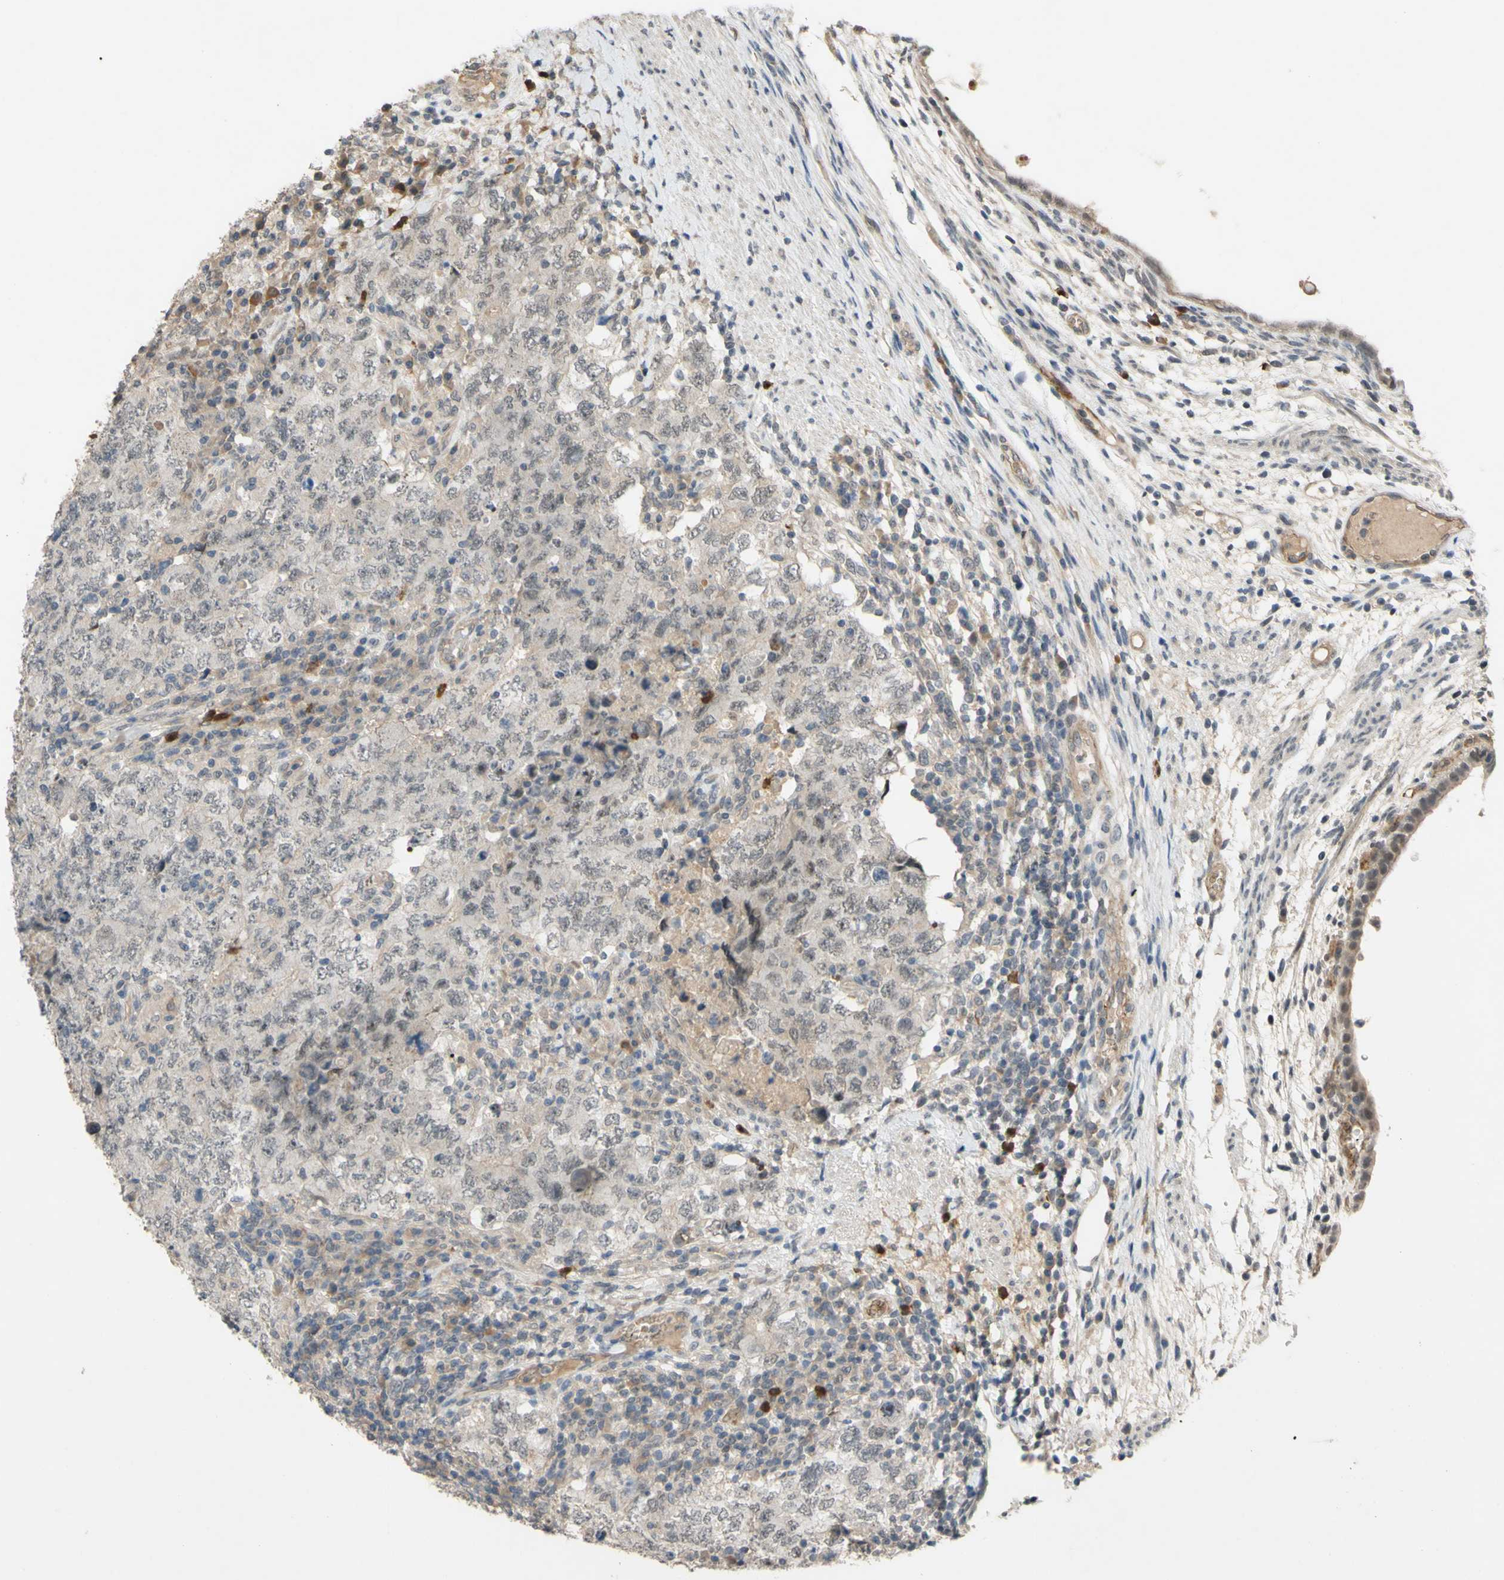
{"staining": {"intensity": "negative", "quantity": "none", "location": "none"}, "tissue": "testis cancer", "cell_type": "Tumor cells", "image_type": "cancer", "snomed": [{"axis": "morphology", "description": "Carcinoma, Embryonal, NOS"}, {"axis": "topography", "description": "Testis"}], "caption": "This micrograph is of embryonal carcinoma (testis) stained with immunohistochemistry to label a protein in brown with the nuclei are counter-stained blue. There is no staining in tumor cells. Nuclei are stained in blue.", "gene": "ALK", "patient": {"sex": "male", "age": 26}}